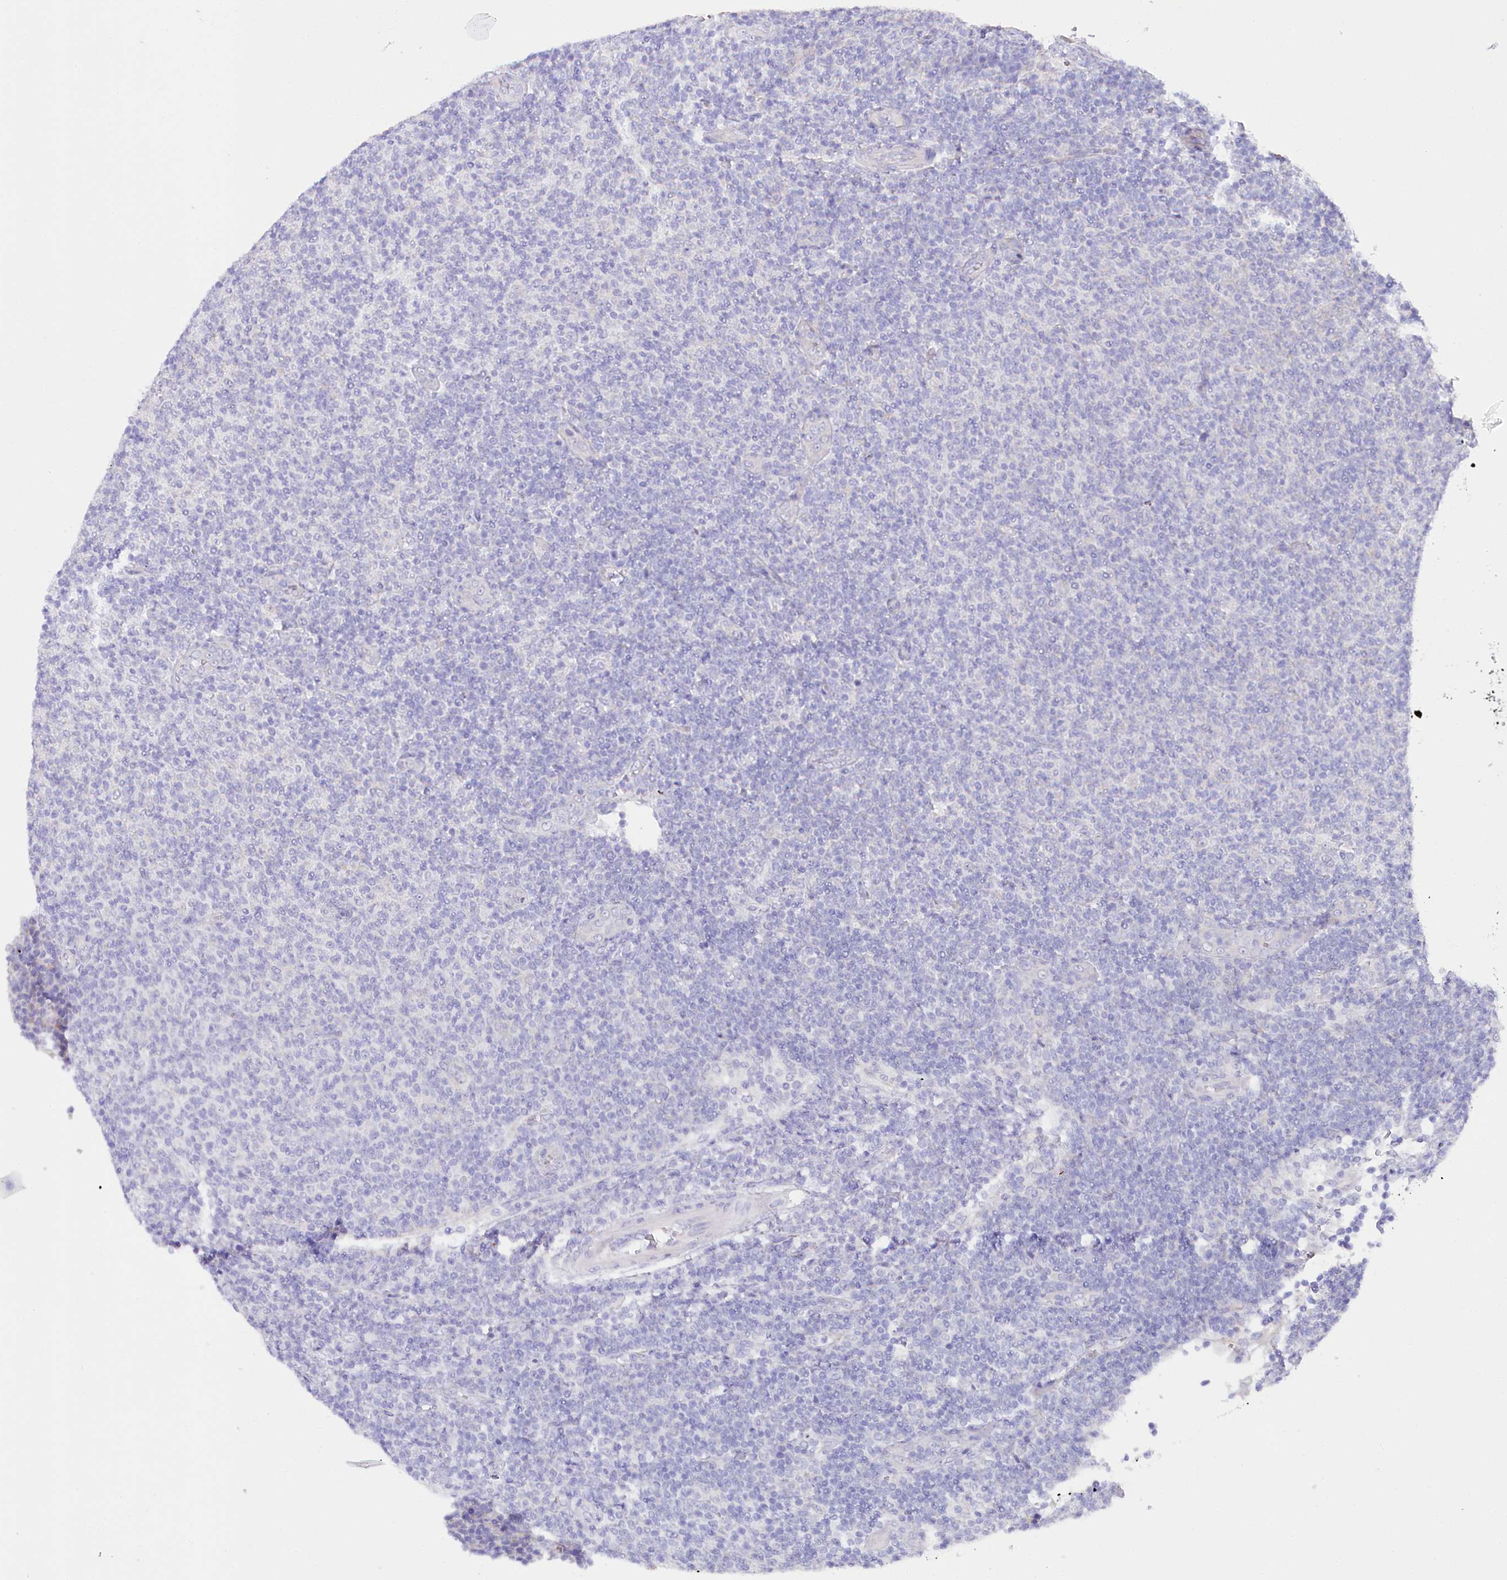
{"staining": {"intensity": "negative", "quantity": "none", "location": "none"}, "tissue": "lymphoma", "cell_type": "Tumor cells", "image_type": "cancer", "snomed": [{"axis": "morphology", "description": "Malignant lymphoma, non-Hodgkin's type, Low grade"}, {"axis": "topography", "description": "Lymph node"}], "caption": "Low-grade malignant lymphoma, non-Hodgkin's type was stained to show a protein in brown. There is no significant positivity in tumor cells. Nuclei are stained in blue.", "gene": "CSN3", "patient": {"sex": "male", "age": 66}}